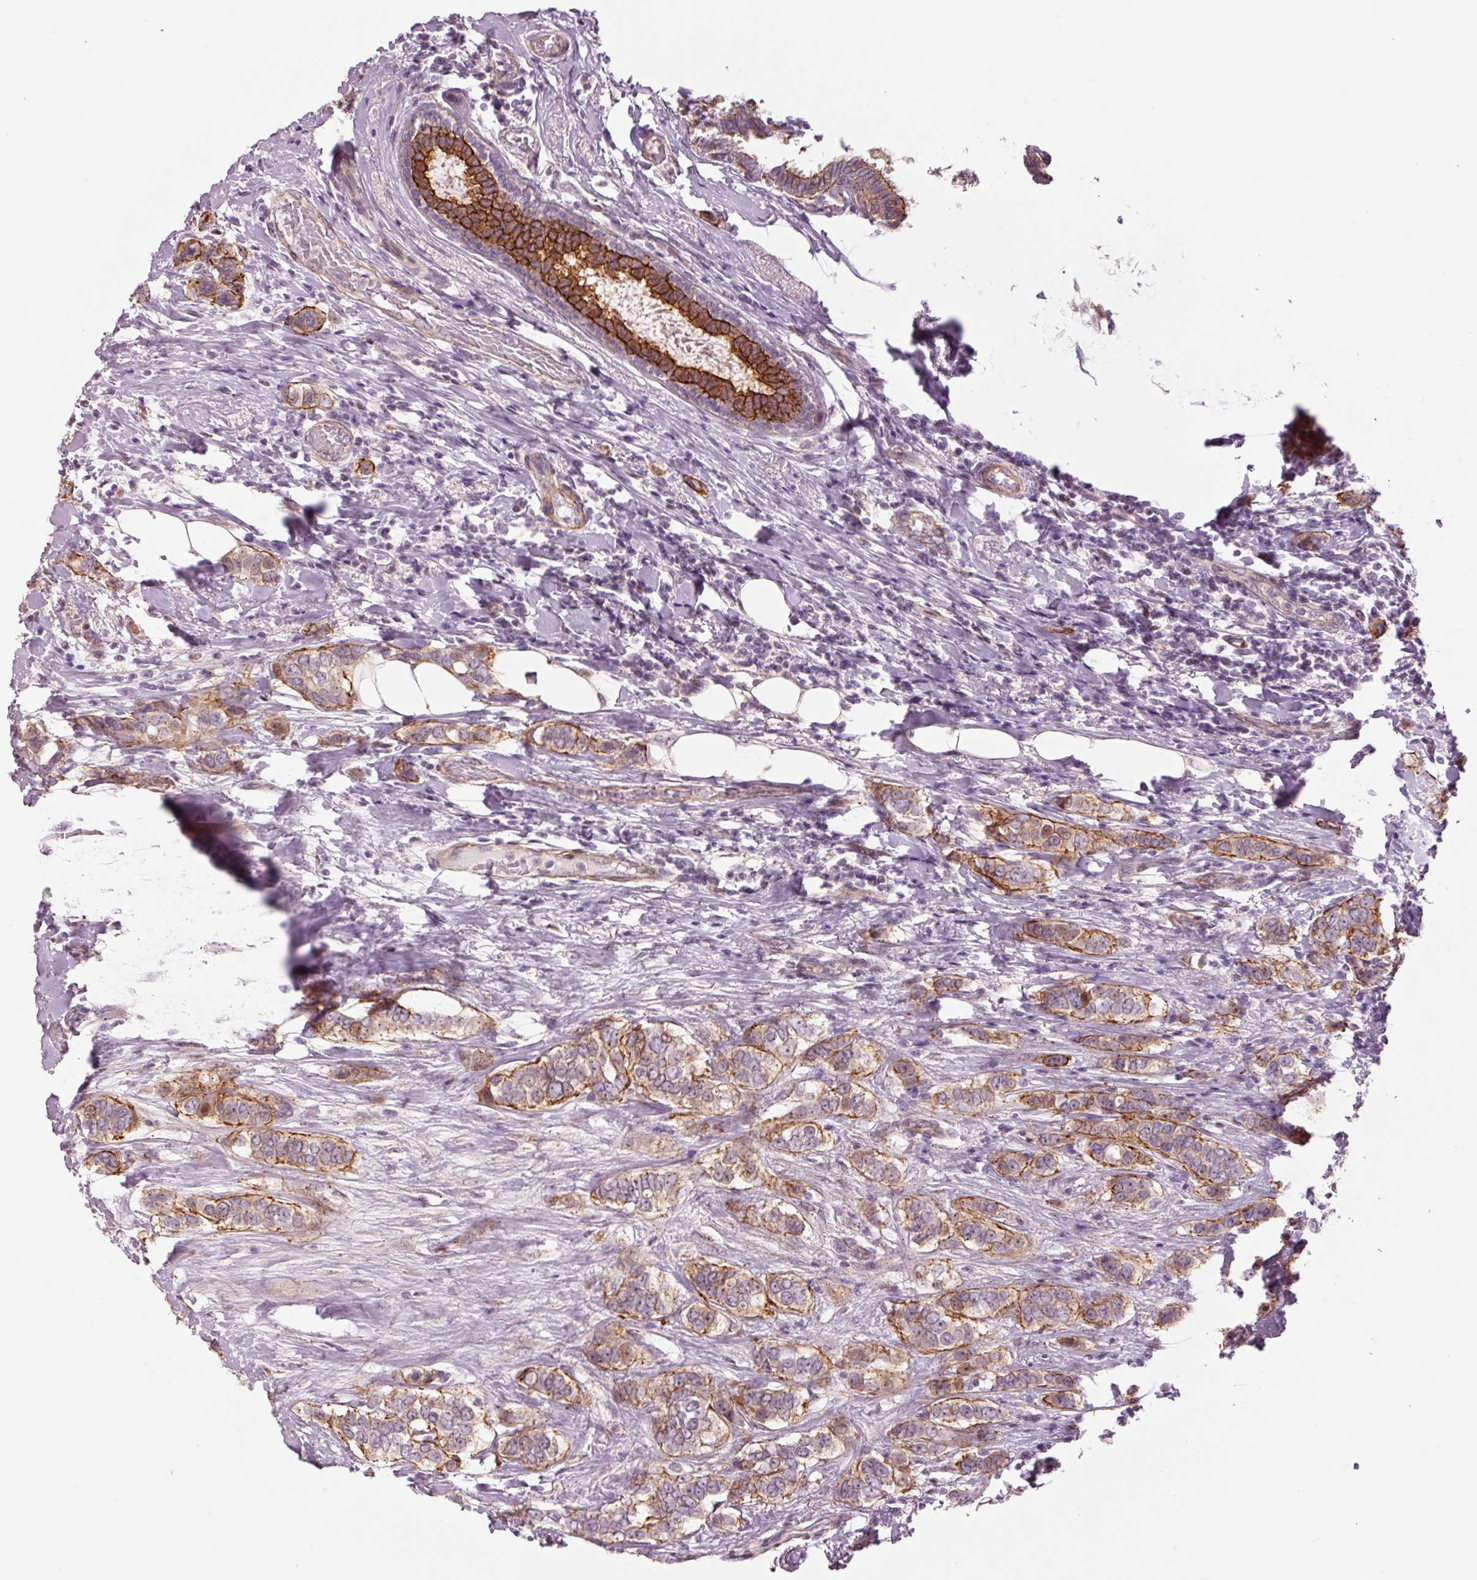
{"staining": {"intensity": "moderate", "quantity": "<25%", "location": "cytoplasmic/membranous"}, "tissue": "breast cancer", "cell_type": "Tumor cells", "image_type": "cancer", "snomed": [{"axis": "morphology", "description": "Lobular carcinoma"}, {"axis": "topography", "description": "Breast"}], "caption": "Protein staining of breast lobular carcinoma tissue displays moderate cytoplasmic/membranous staining in approximately <25% of tumor cells.", "gene": "DAPP1", "patient": {"sex": "female", "age": 51}}